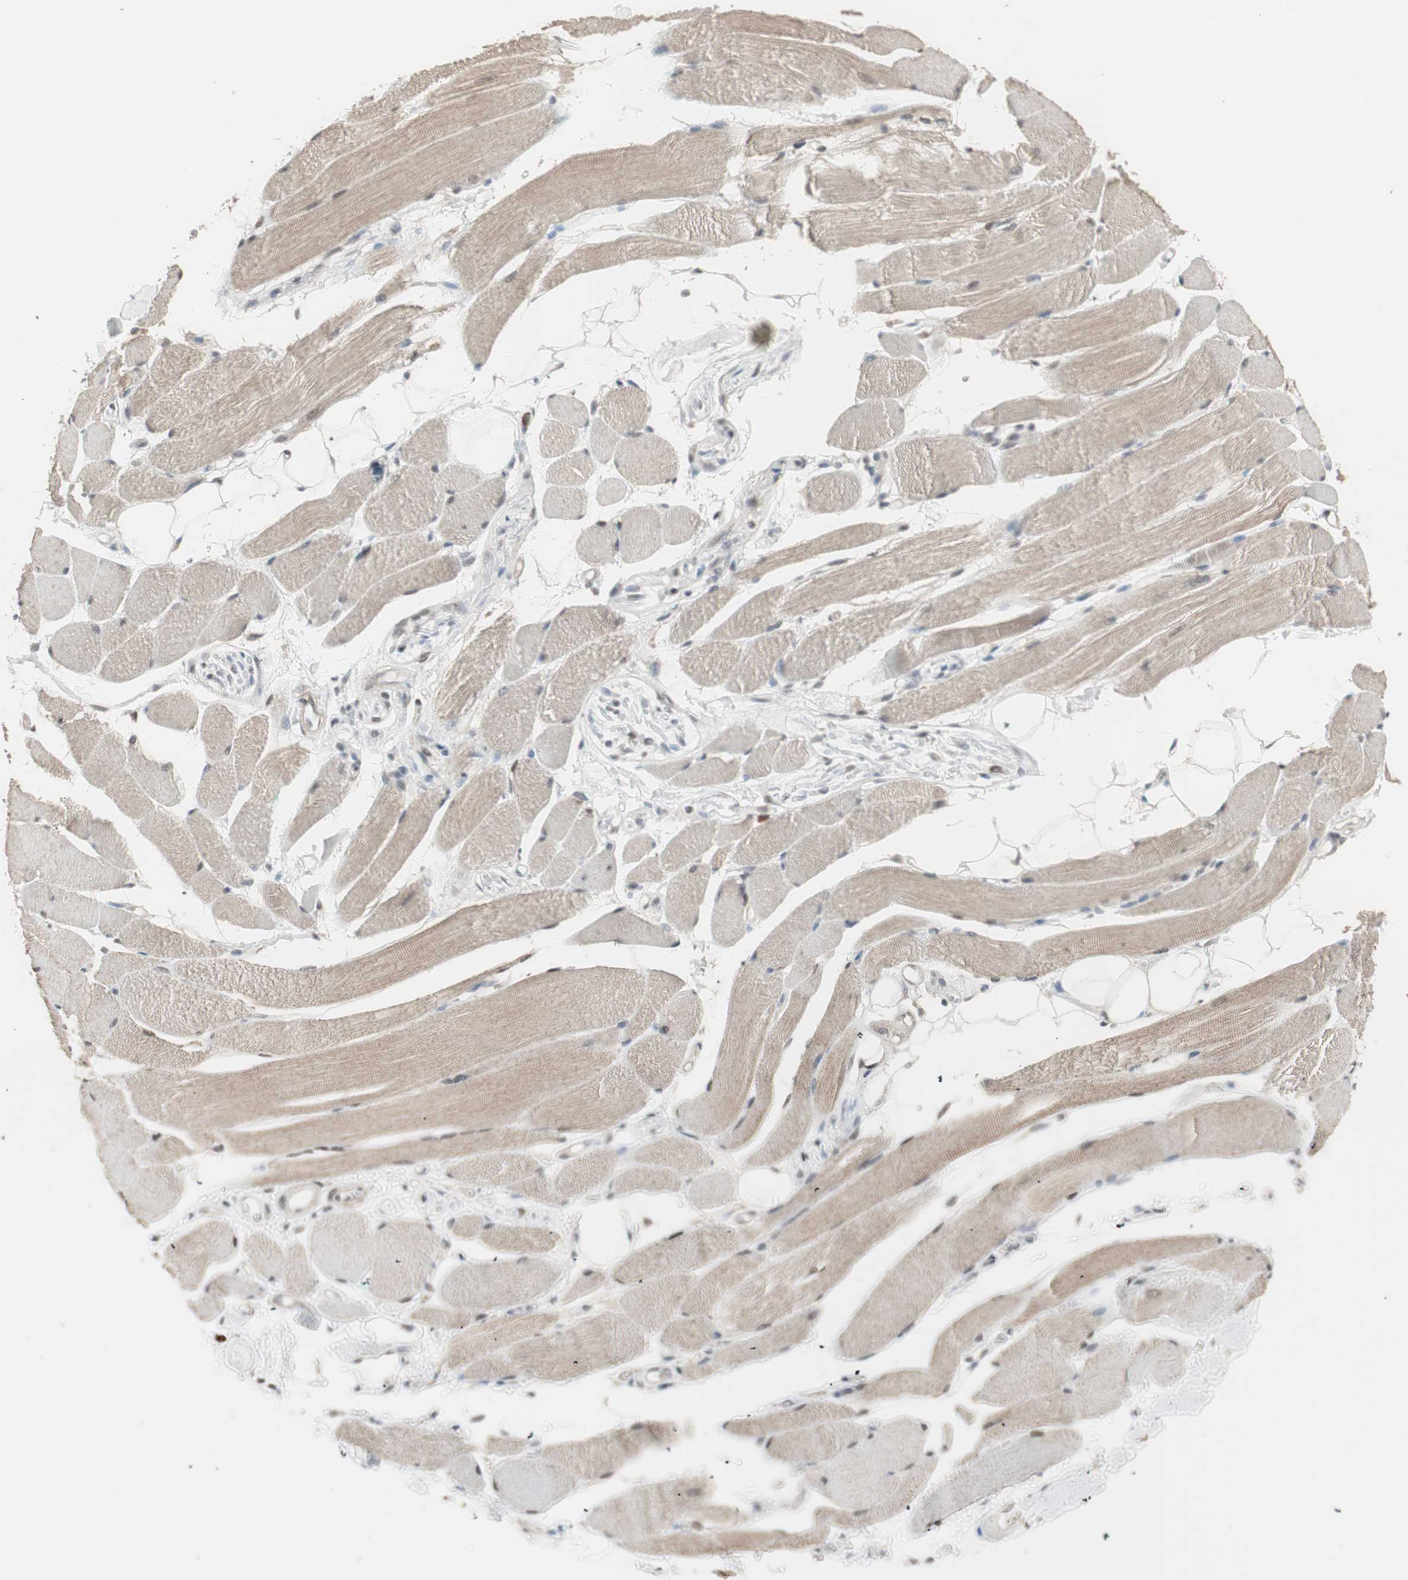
{"staining": {"intensity": "strong", "quantity": ">75%", "location": "nuclear"}, "tissue": "skeletal muscle", "cell_type": "Myocytes", "image_type": "normal", "snomed": [{"axis": "morphology", "description": "Normal tissue, NOS"}, {"axis": "topography", "description": "Skeletal muscle"}, {"axis": "topography", "description": "Peripheral nerve tissue"}], "caption": "Protein staining of normal skeletal muscle displays strong nuclear positivity in about >75% of myocytes. (brown staining indicates protein expression, while blue staining denotes nuclei).", "gene": "ZHX2", "patient": {"sex": "female", "age": 84}}